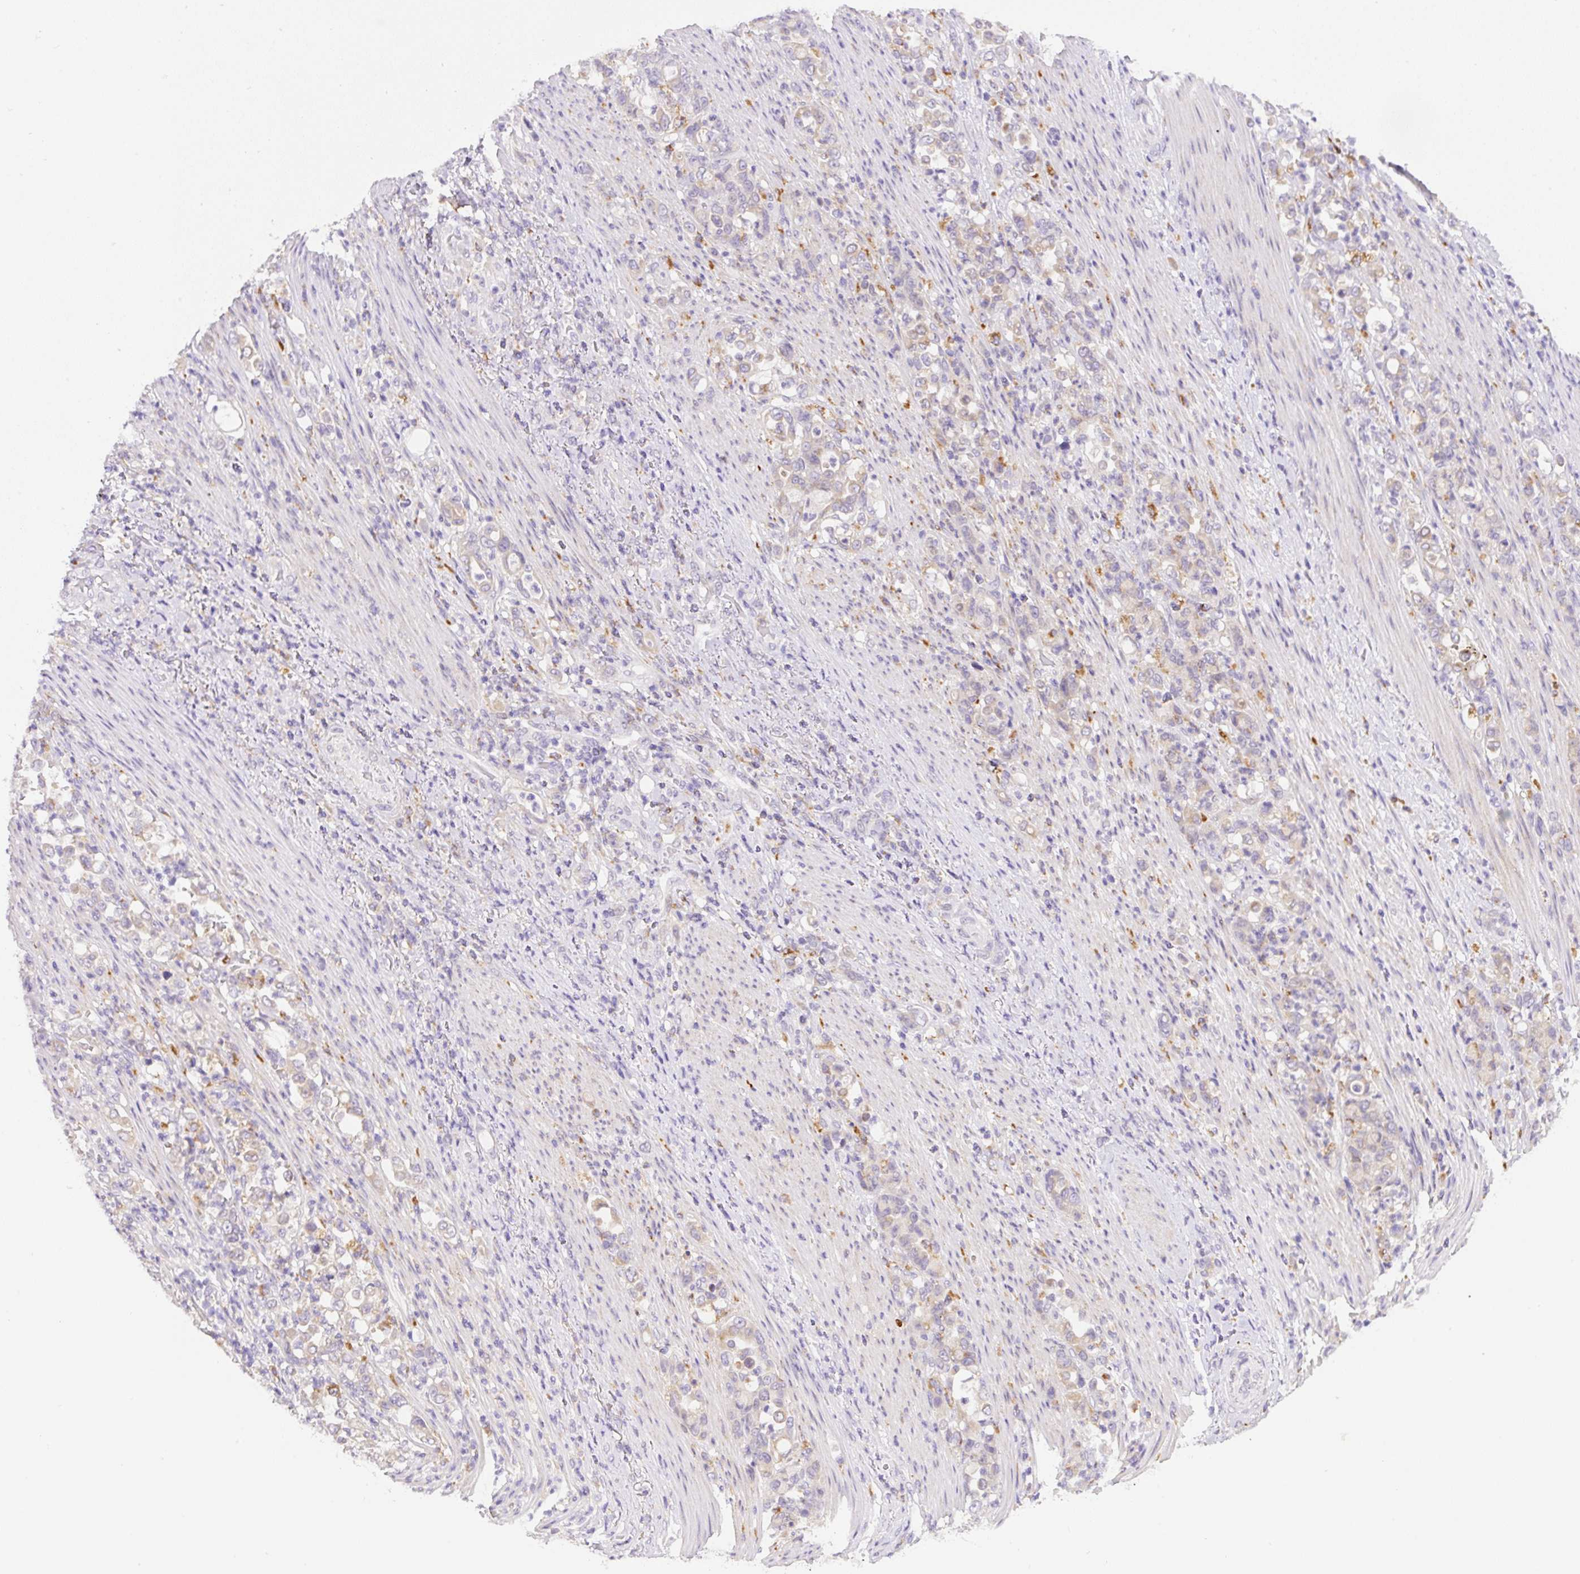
{"staining": {"intensity": "weak", "quantity": "25%-75%", "location": "cytoplasmic/membranous"}, "tissue": "stomach cancer", "cell_type": "Tumor cells", "image_type": "cancer", "snomed": [{"axis": "morphology", "description": "Normal tissue, NOS"}, {"axis": "morphology", "description": "Adenocarcinoma, NOS"}, {"axis": "topography", "description": "Stomach"}], "caption": "Adenocarcinoma (stomach) was stained to show a protein in brown. There is low levels of weak cytoplasmic/membranous positivity in approximately 25%-75% of tumor cells. The protein is shown in brown color, while the nuclei are stained blue.", "gene": "CEBPZOS", "patient": {"sex": "female", "age": 79}}